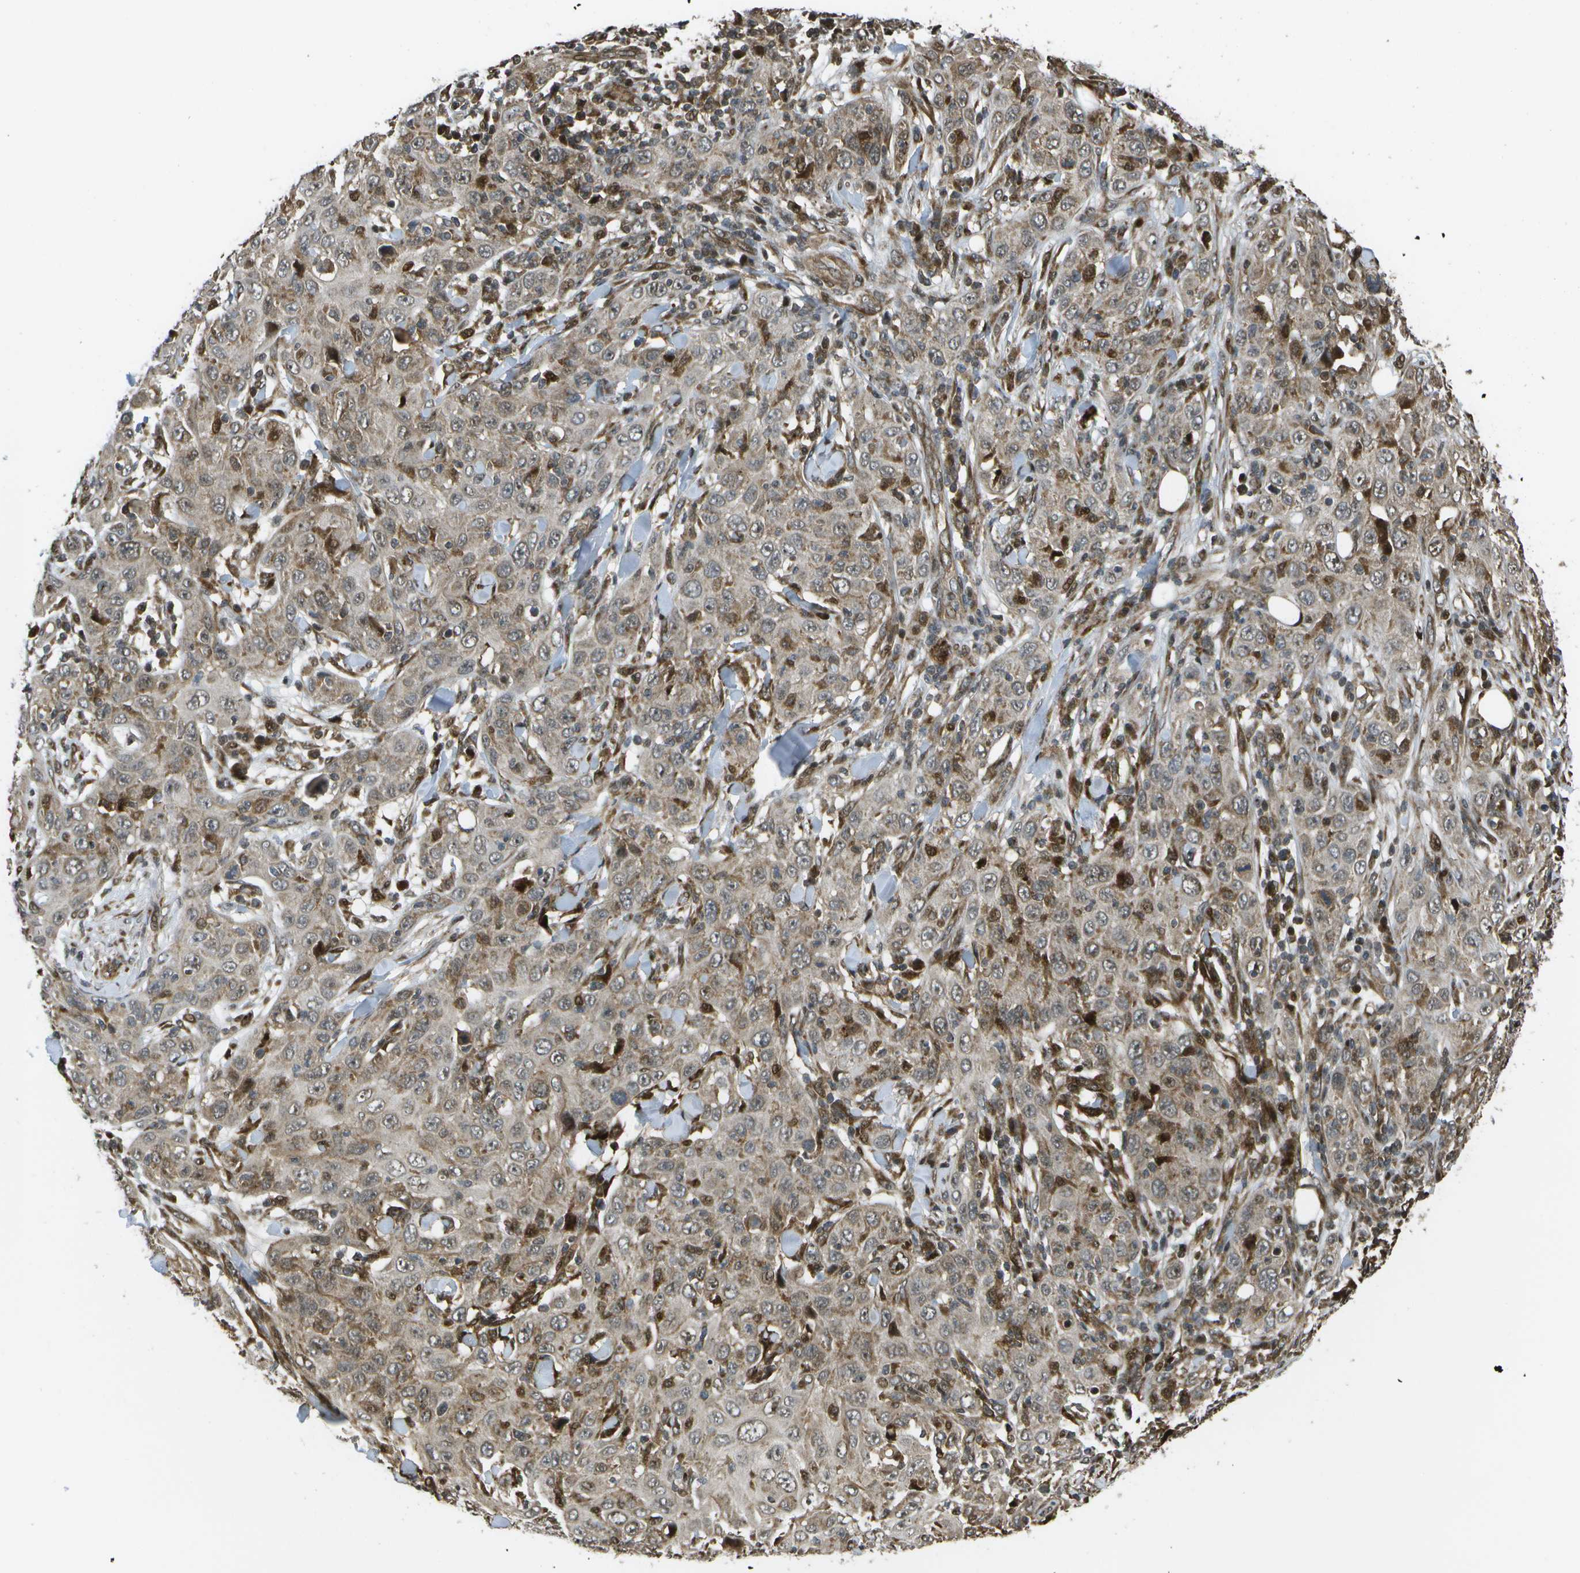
{"staining": {"intensity": "moderate", "quantity": "<25%", "location": "cytoplasmic/membranous,nuclear"}, "tissue": "skin cancer", "cell_type": "Tumor cells", "image_type": "cancer", "snomed": [{"axis": "morphology", "description": "Squamous cell carcinoma, NOS"}, {"axis": "topography", "description": "Skin"}], "caption": "Skin cancer stained with DAB (3,3'-diaminobenzidine) IHC displays low levels of moderate cytoplasmic/membranous and nuclear staining in about <25% of tumor cells.", "gene": "AXIN2", "patient": {"sex": "female", "age": 88}}